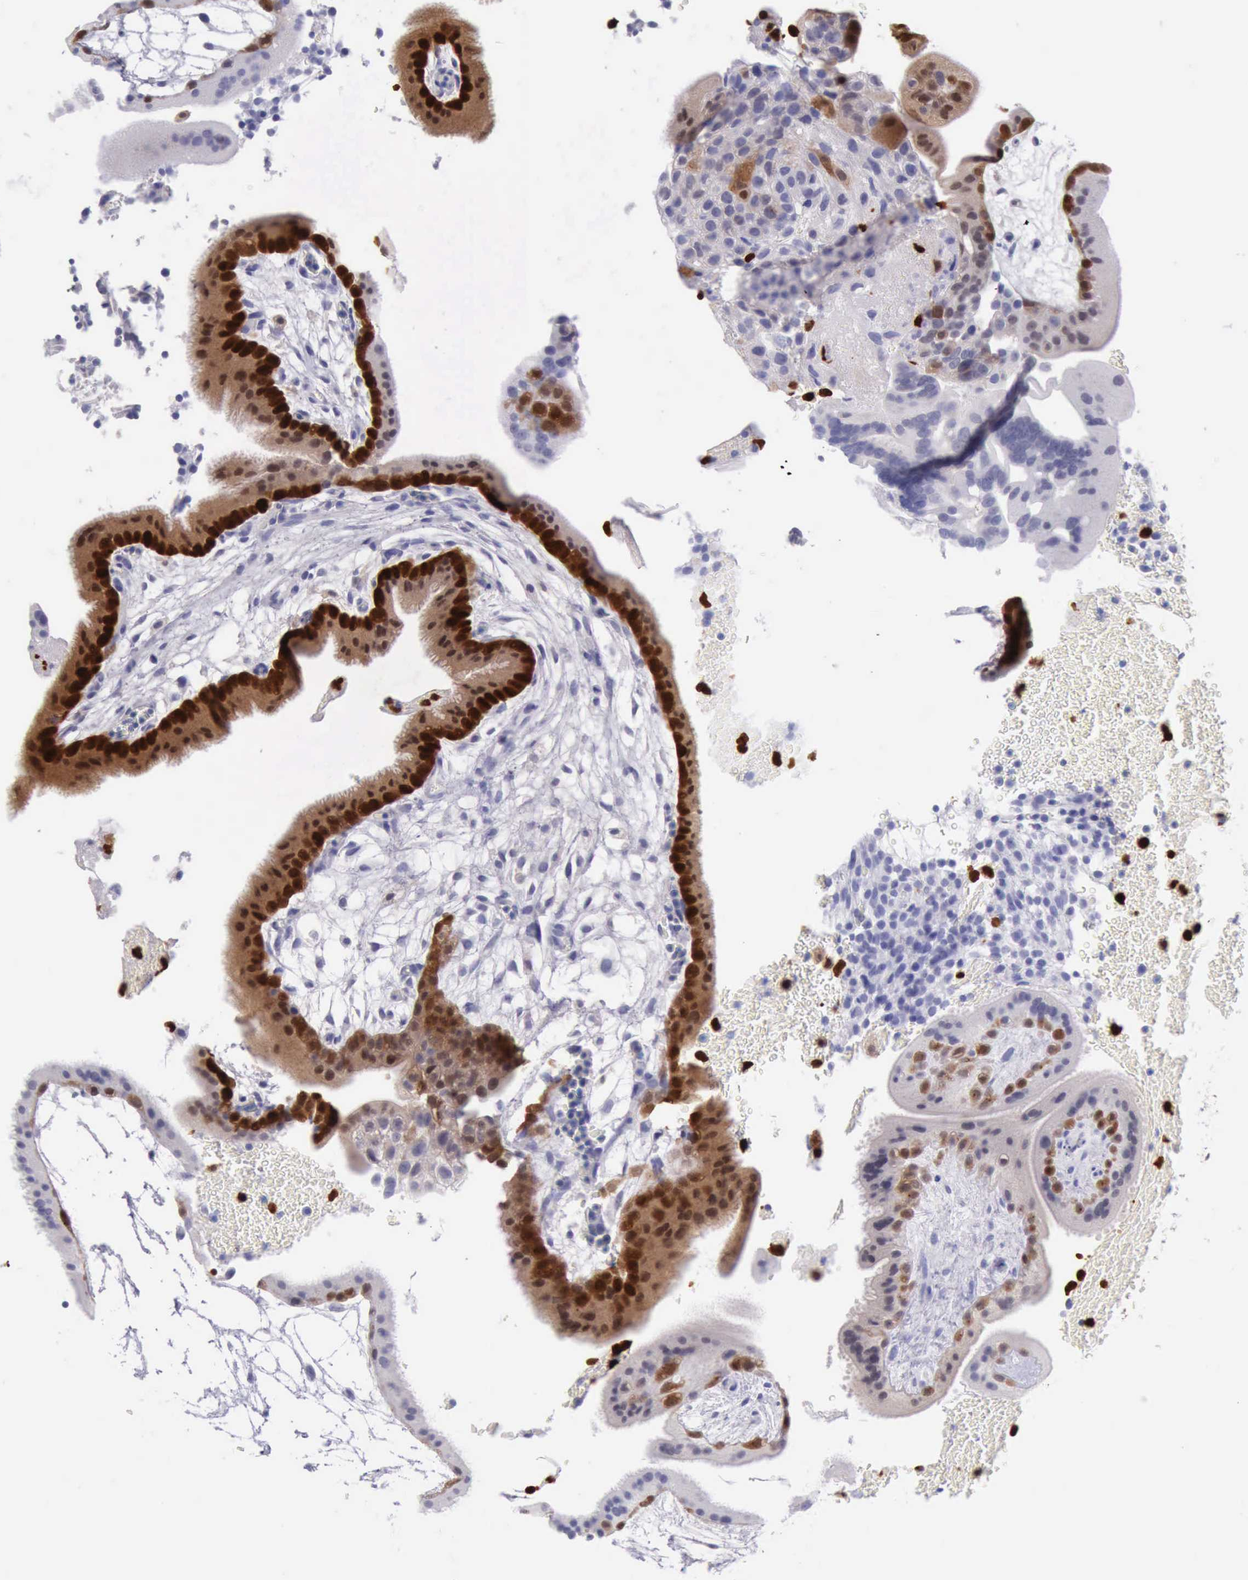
{"staining": {"intensity": "moderate", "quantity": "<25%", "location": "cytoplasmic/membranous,nuclear"}, "tissue": "placenta", "cell_type": "Decidual cells", "image_type": "normal", "snomed": [{"axis": "morphology", "description": "Normal tissue, NOS"}, {"axis": "topography", "description": "Placenta"}], "caption": "Immunohistochemical staining of unremarkable placenta exhibits low levels of moderate cytoplasmic/membranous,nuclear positivity in approximately <25% of decidual cells. The staining was performed using DAB to visualize the protein expression in brown, while the nuclei were stained in blue with hematoxylin (Magnification: 20x).", "gene": "CSTA", "patient": {"sex": "female", "age": 19}}